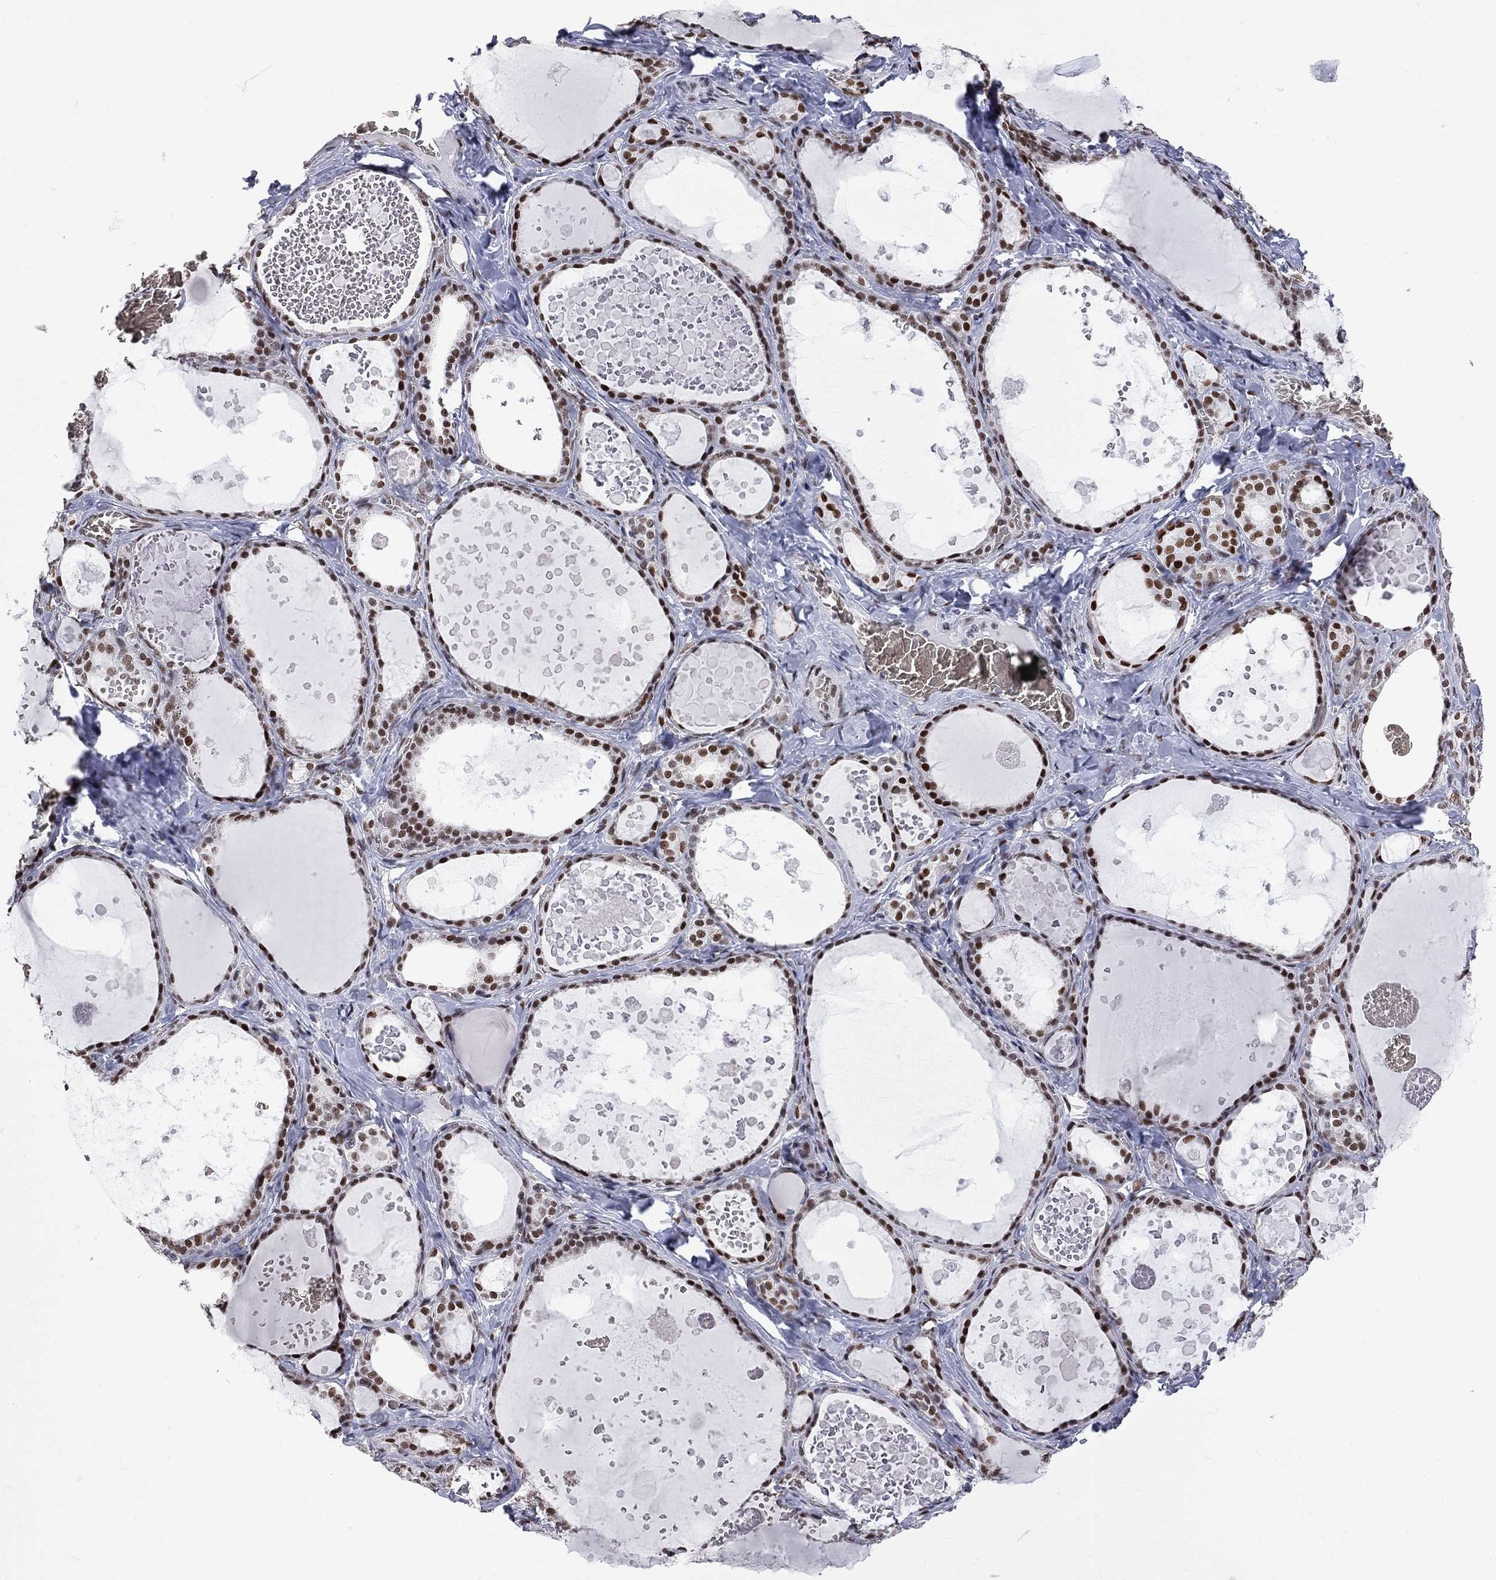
{"staining": {"intensity": "strong", "quantity": ">75%", "location": "nuclear"}, "tissue": "thyroid gland", "cell_type": "Glandular cells", "image_type": "normal", "snomed": [{"axis": "morphology", "description": "Normal tissue, NOS"}, {"axis": "topography", "description": "Thyroid gland"}], "caption": "Glandular cells exhibit high levels of strong nuclear positivity in about >75% of cells in normal thyroid gland. The staining is performed using DAB brown chromogen to label protein expression. The nuclei are counter-stained blue using hematoxylin.", "gene": "ZBTB47", "patient": {"sex": "female", "age": 56}}